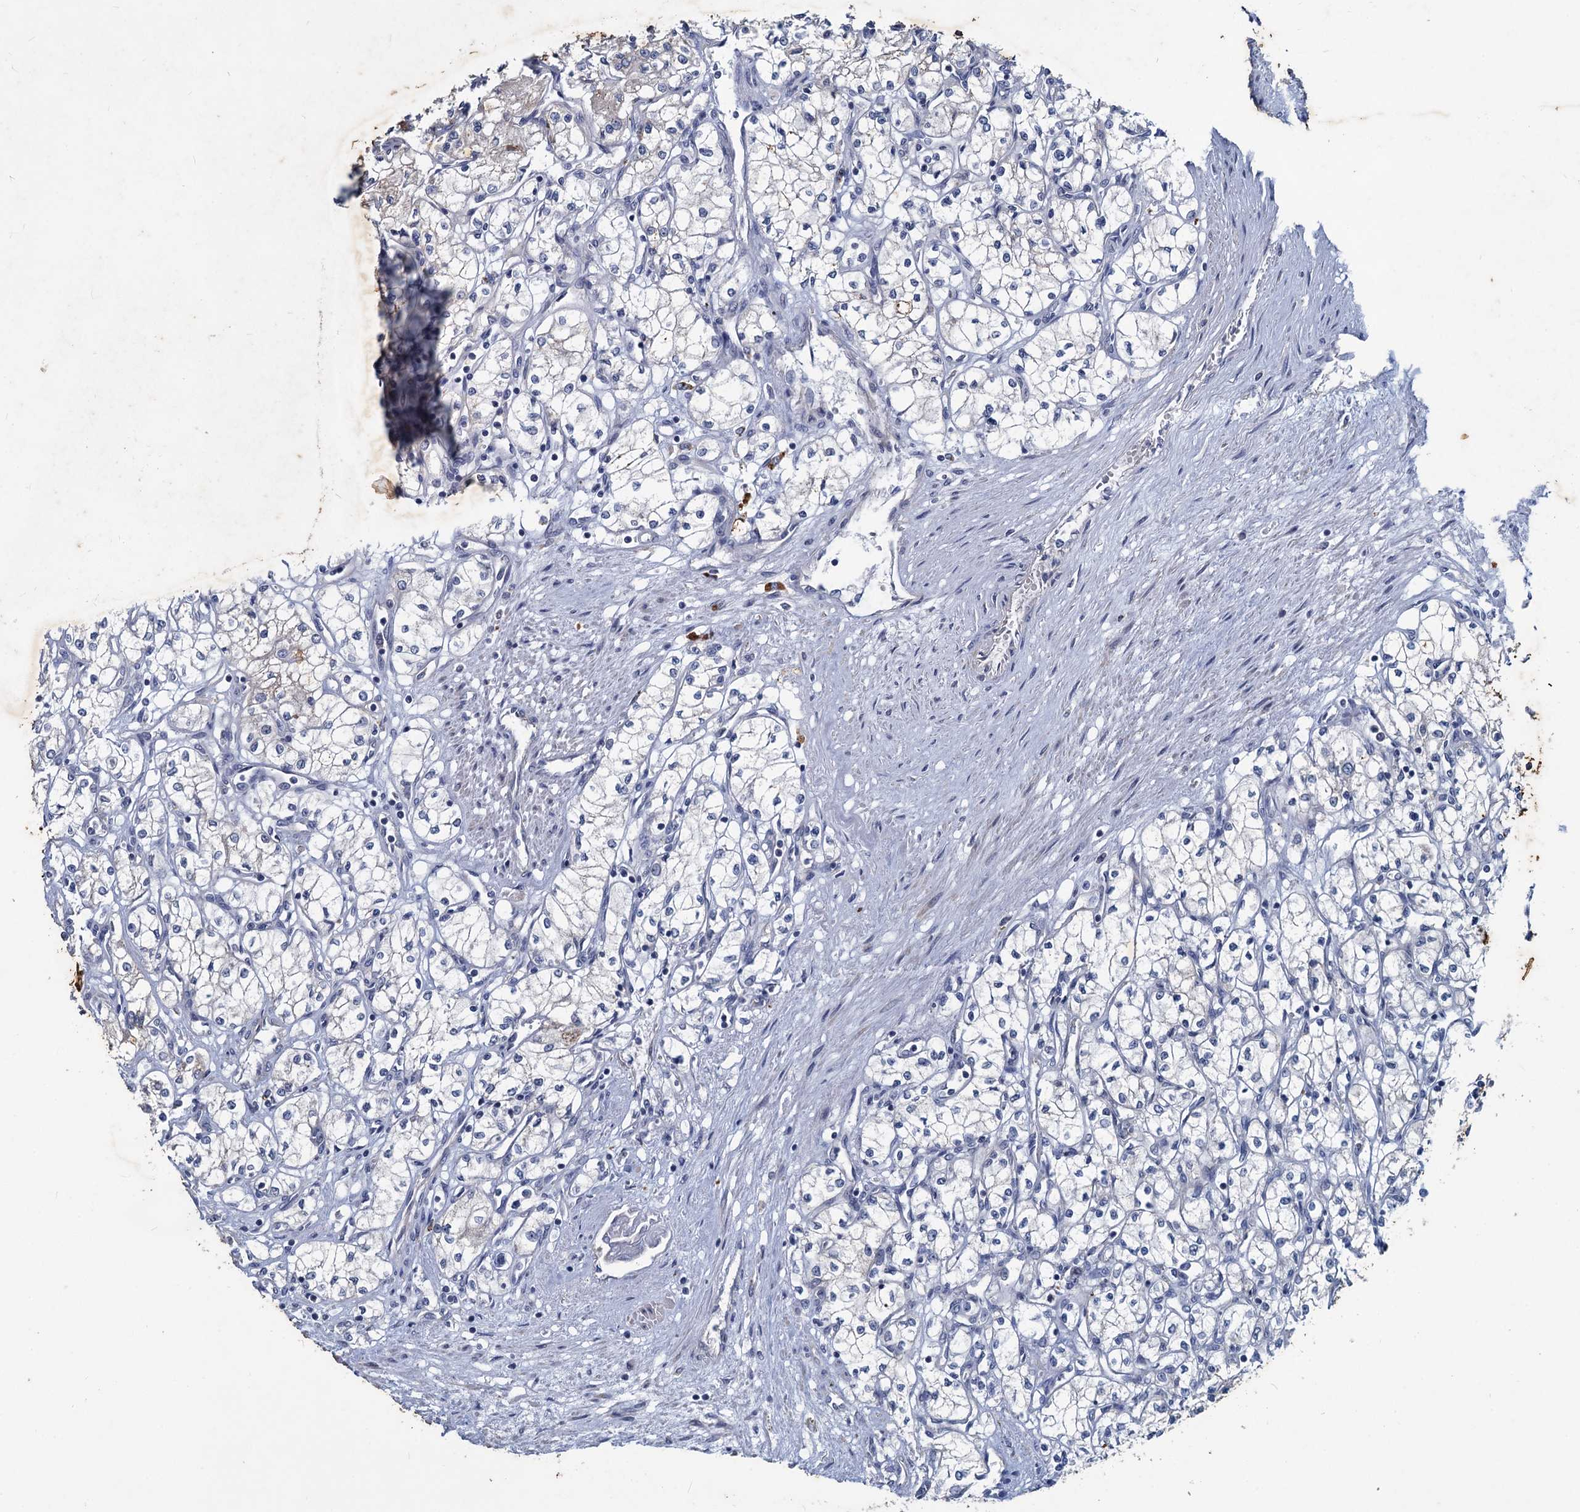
{"staining": {"intensity": "negative", "quantity": "none", "location": "none"}, "tissue": "renal cancer", "cell_type": "Tumor cells", "image_type": "cancer", "snomed": [{"axis": "morphology", "description": "Adenocarcinoma, NOS"}, {"axis": "topography", "description": "Kidney"}], "caption": "Immunohistochemistry (IHC) micrograph of renal cancer (adenocarcinoma) stained for a protein (brown), which exhibits no expression in tumor cells.", "gene": "SLC2A7", "patient": {"sex": "male", "age": 59}}